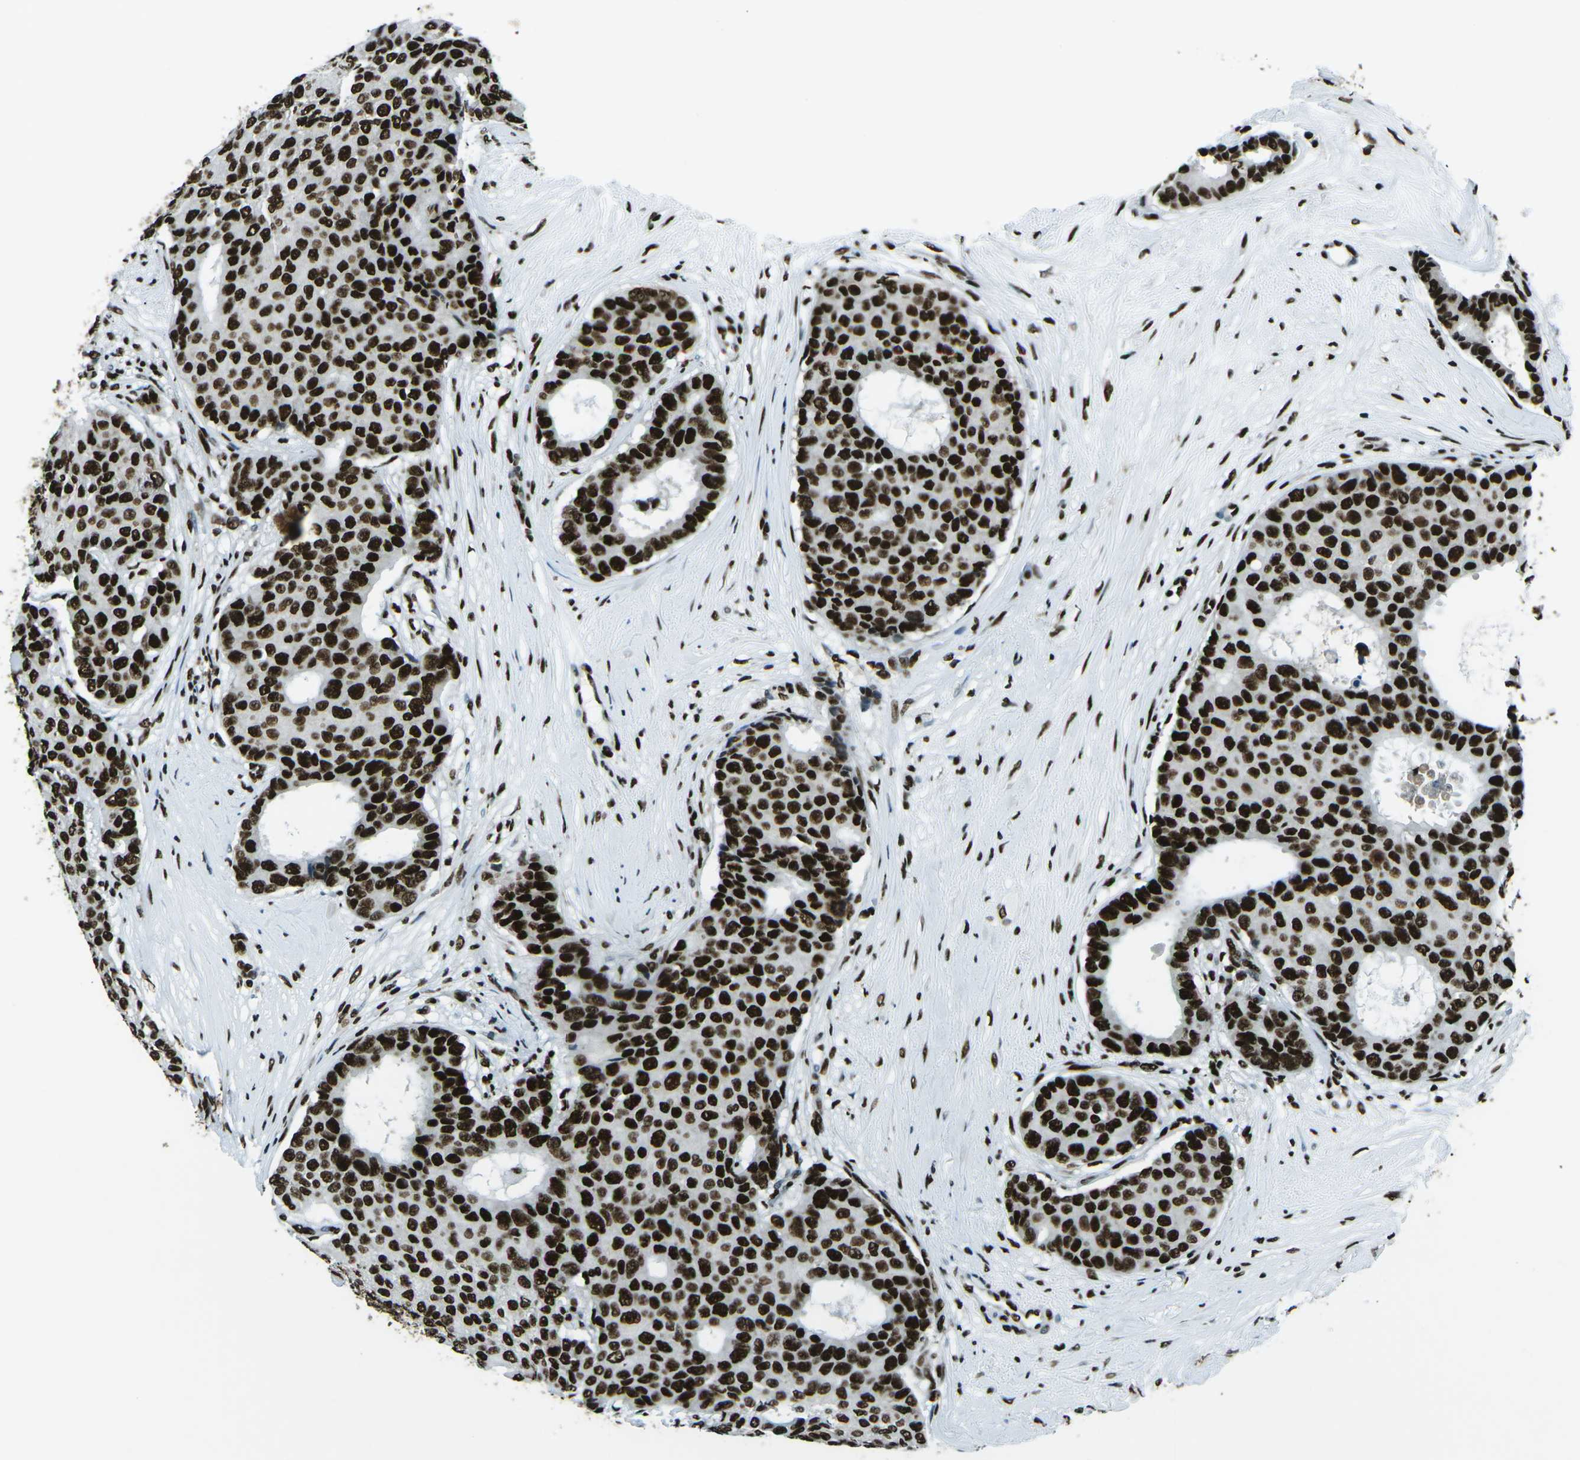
{"staining": {"intensity": "strong", "quantity": ">75%", "location": "nuclear"}, "tissue": "breast cancer", "cell_type": "Tumor cells", "image_type": "cancer", "snomed": [{"axis": "morphology", "description": "Duct carcinoma"}, {"axis": "topography", "description": "Breast"}], "caption": "Immunohistochemical staining of human breast cancer (infiltrating ductal carcinoma) exhibits strong nuclear protein expression in about >75% of tumor cells.", "gene": "HNRNPL", "patient": {"sex": "female", "age": 75}}